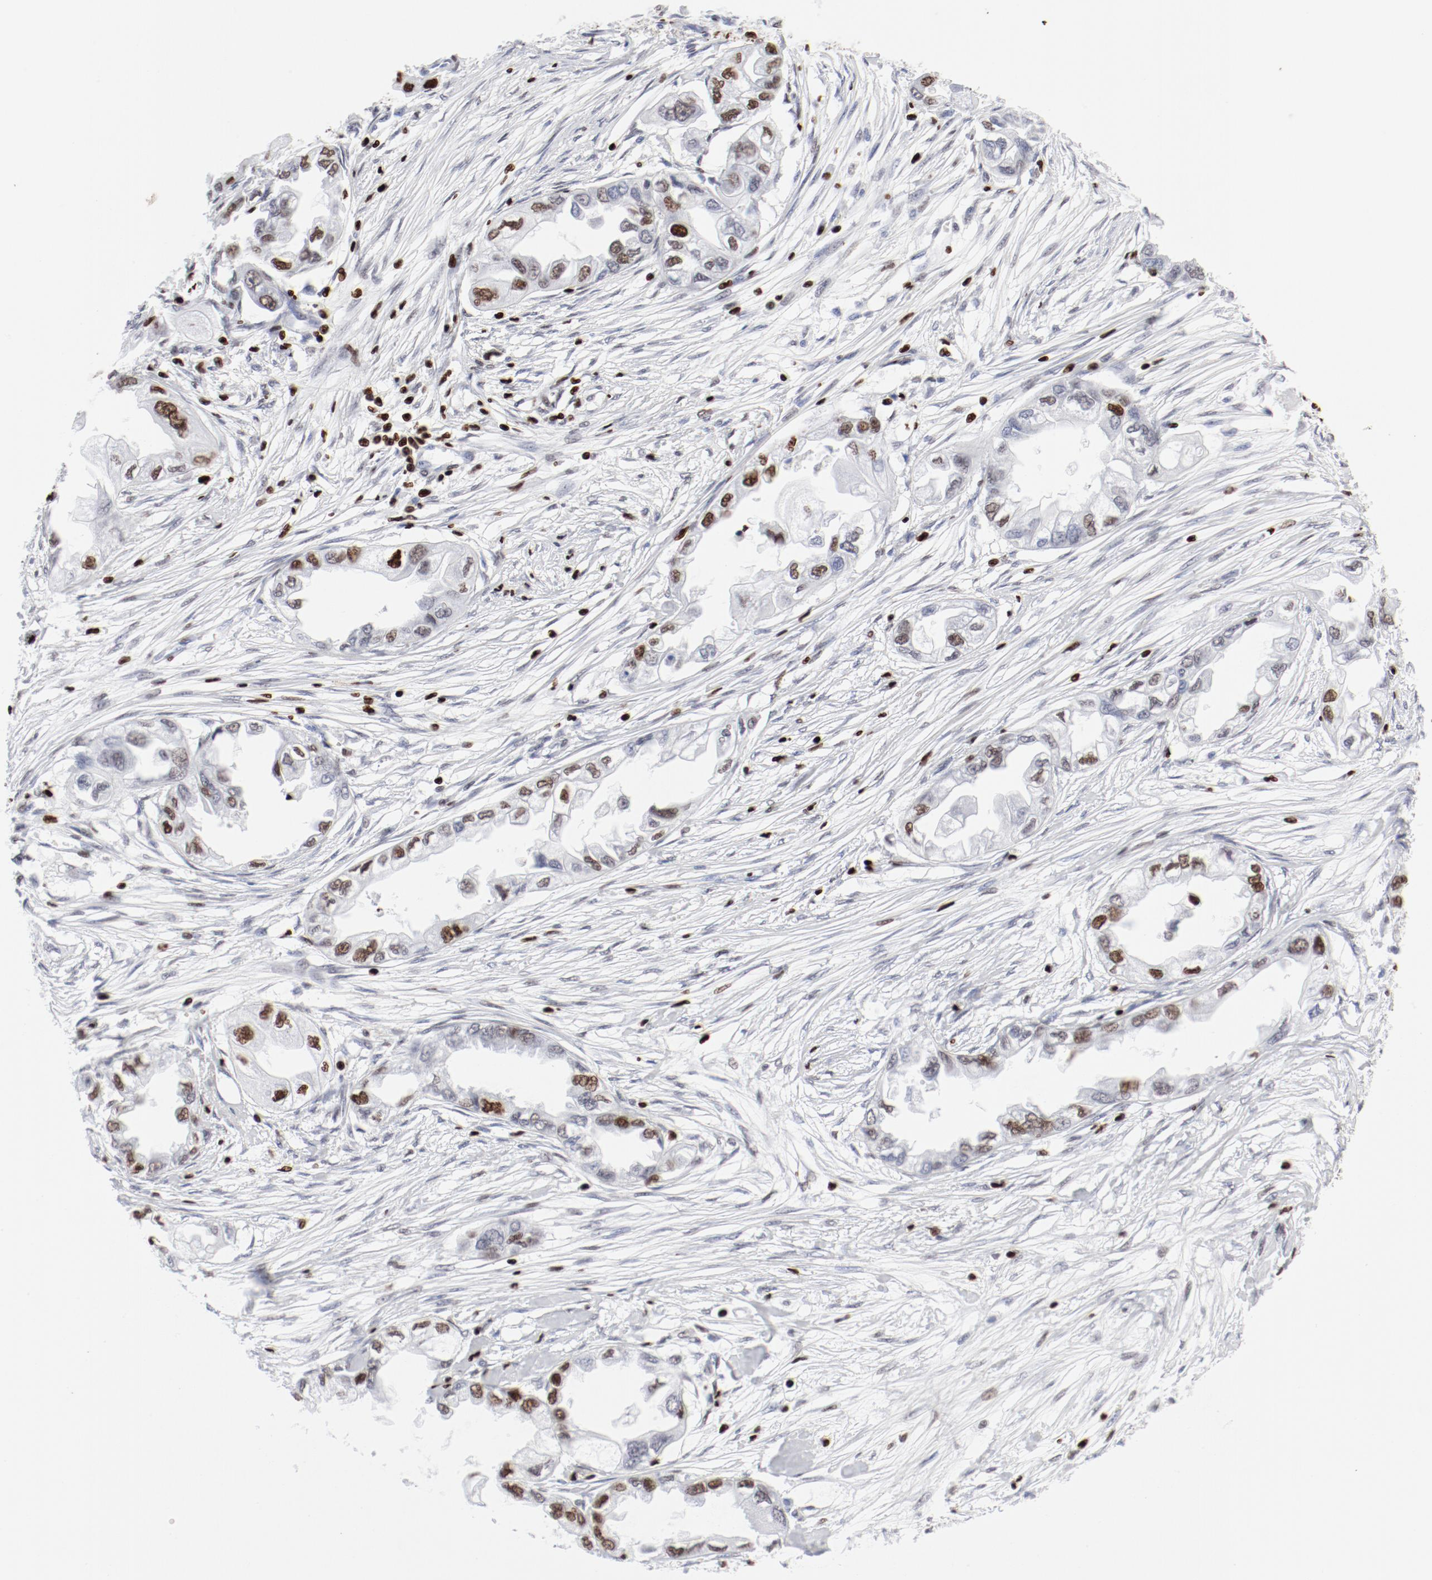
{"staining": {"intensity": "moderate", "quantity": "25%-75%", "location": "nuclear"}, "tissue": "endometrial cancer", "cell_type": "Tumor cells", "image_type": "cancer", "snomed": [{"axis": "morphology", "description": "Adenocarcinoma, NOS"}, {"axis": "topography", "description": "Endometrium"}], "caption": "This histopathology image demonstrates immunohistochemistry (IHC) staining of human endometrial cancer (adenocarcinoma), with medium moderate nuclear positivity in approximately 25%-75% of tumor cells.", "gene": "SMARCC2", "patient": {"sex": "female", "age": 67}}